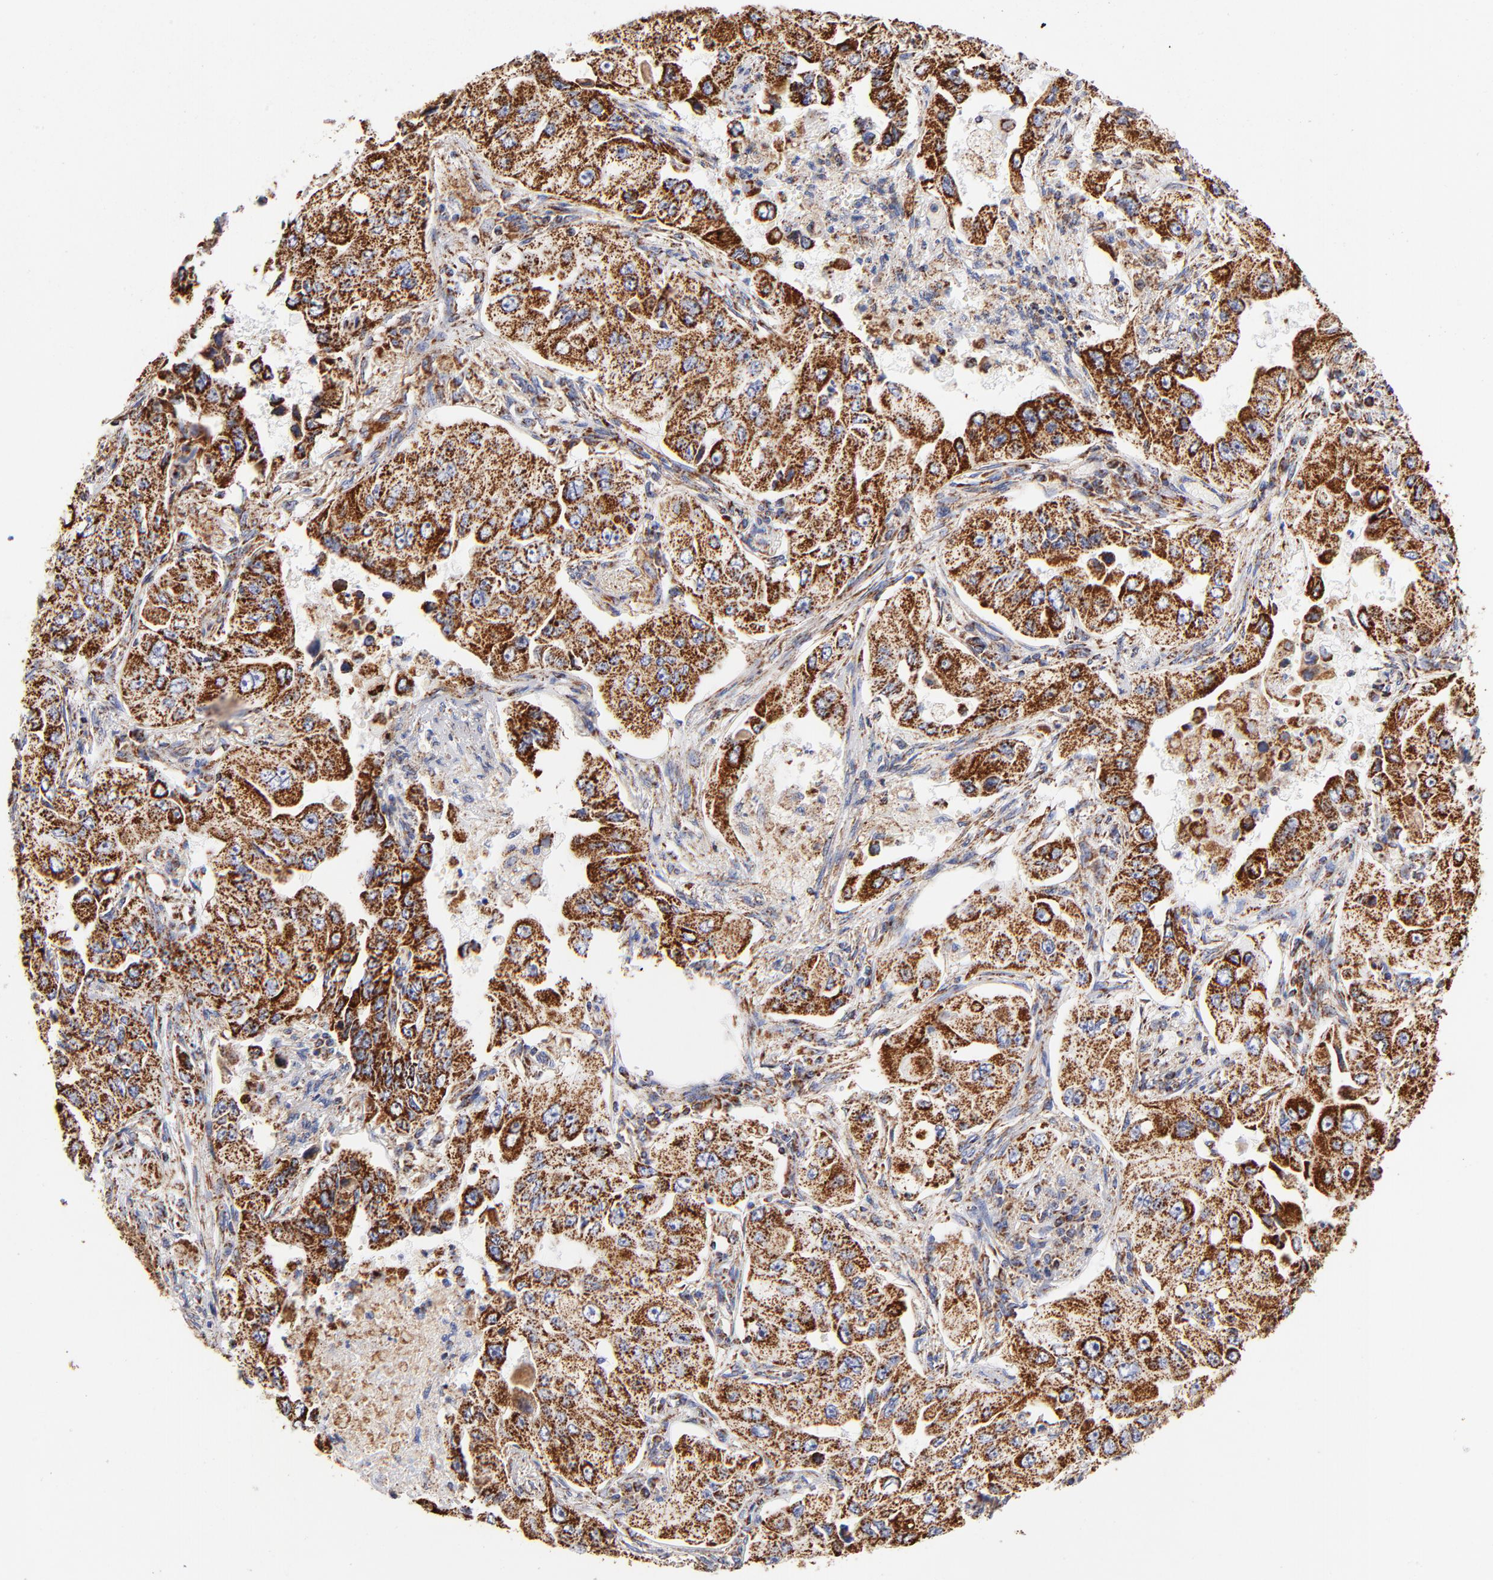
{"staining": {"intensity": "strong", "quantity": ">75%", "location": "cytoplasmic/membranous"}, "tissue": "lung cancer", "cell_type": "Tumor cells", "image_type": "cancer", "snomed": [{"axis": "morphology", "description": "Adenocarcinoma, NOS"}, {"axis": "topography", "description": "Lung"}], "caption": "A micrograph of human lung adenocarcinoma stained for a protein shows strong cytoplasmic/membranous brown staining in tumor cells.", "gene": "PHB1", "patient": {"sex": "male", "age": 84}}